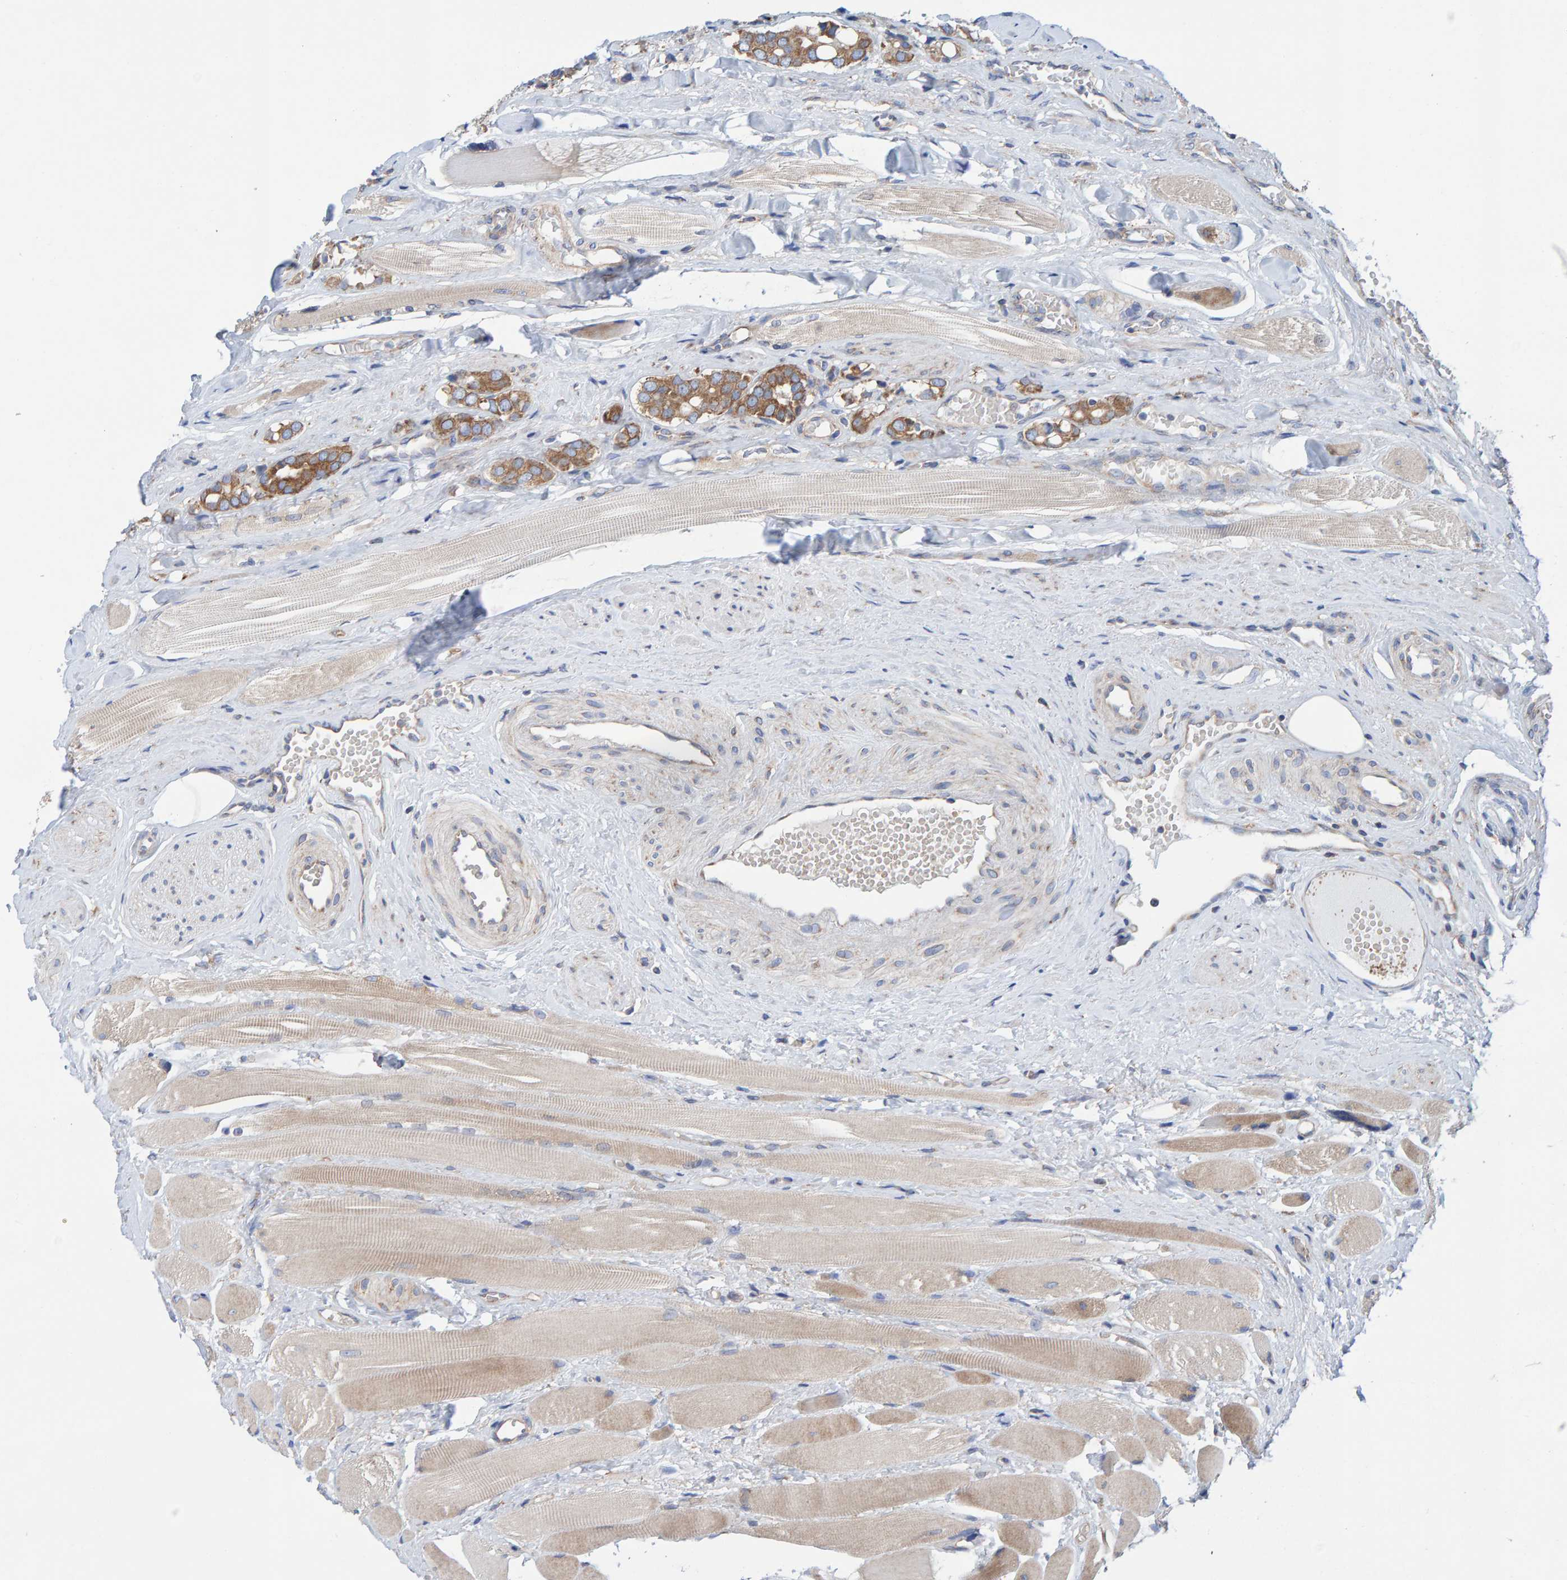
{"staining": {"intensity": "moderate", "quantity": ">75%", "location": "cytoplasmic/membranous"}, "tissue": "prostate cancer", "cell_type": "Tumor cells", "image_type": "cancer", "snomed": [{"axis": "morphology", "description": "Adenocarcinoma, High grade"}, {"axis": "topography", "description": "Prostate"}], "caption": "Immunohistochemistry (IHC) image of human high-grade adenocarcinoma (prostate) stained for a protein (brown), which displays medium levels of moderate cytoplasmic/membranous positivity in about >75% of tumor cells.", "gene": "CDK5RAP3", "patient": {"sex": "male", "age": 52}}